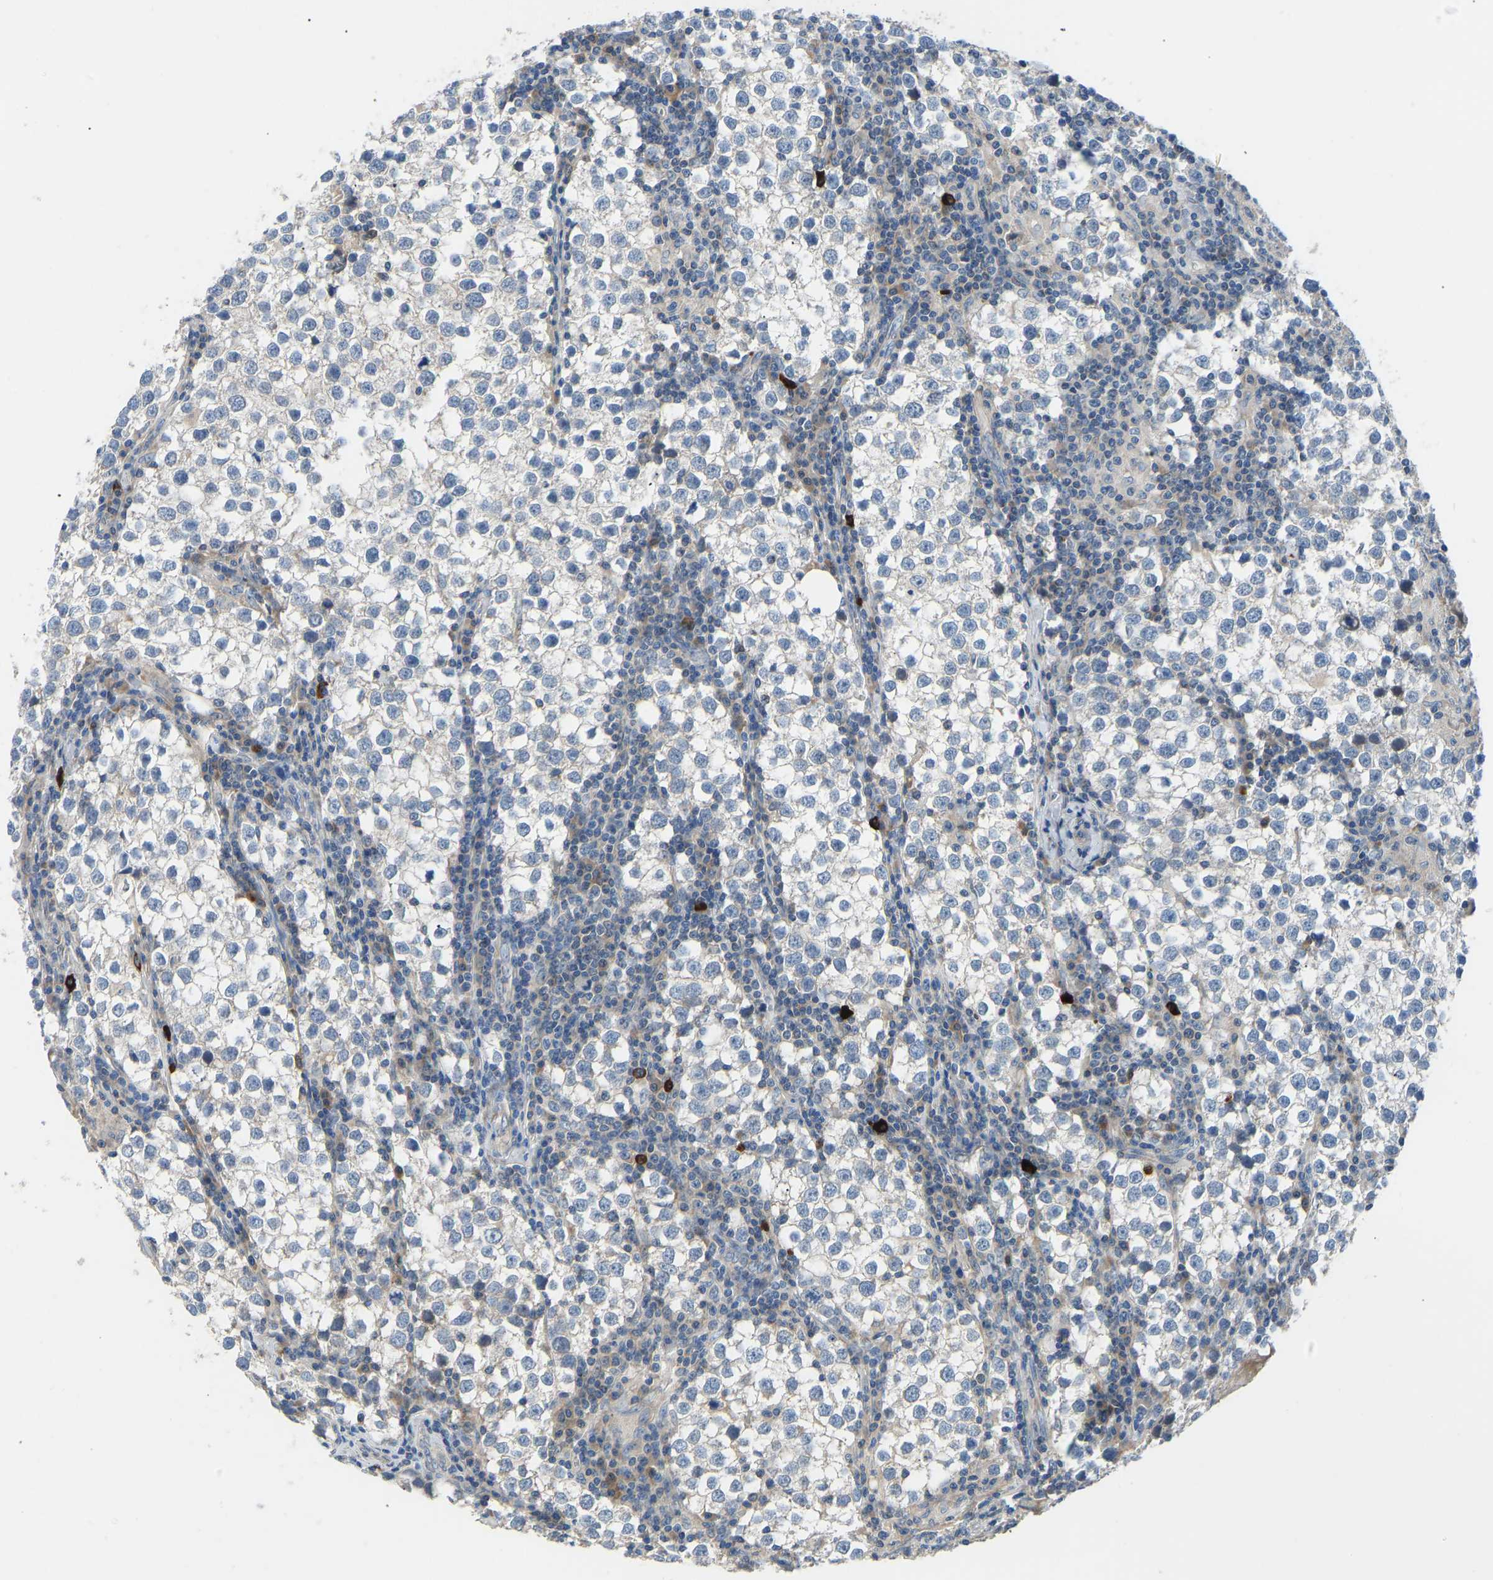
{"staining": {"intensity": "negative", "quantity": "none", "location": "none"}, "tissue": "testis cancer", "cell_type": "Tumor cells", "image_type": "cancer", "snomed": [{"axis": "morphology", "description": "Seminoma, NOS"}, {"axis": "morphology", "description": "Carcinoma, Embryonal, NOS"}, {"axis": "topography", "description": "Testis"}], "caption": "This image is of testis embryonal carcinoma stained with IHC to label a protein in brown with the nuclei are counter-stained blue. There is no expression in tumor cells. (Brightfield microscopy of DAB (3,3'-diaminobenzidine) immunohistochemistry at high magnification).", "gene": "RBP1", "patient": {"sex": "male", "age": 36}}